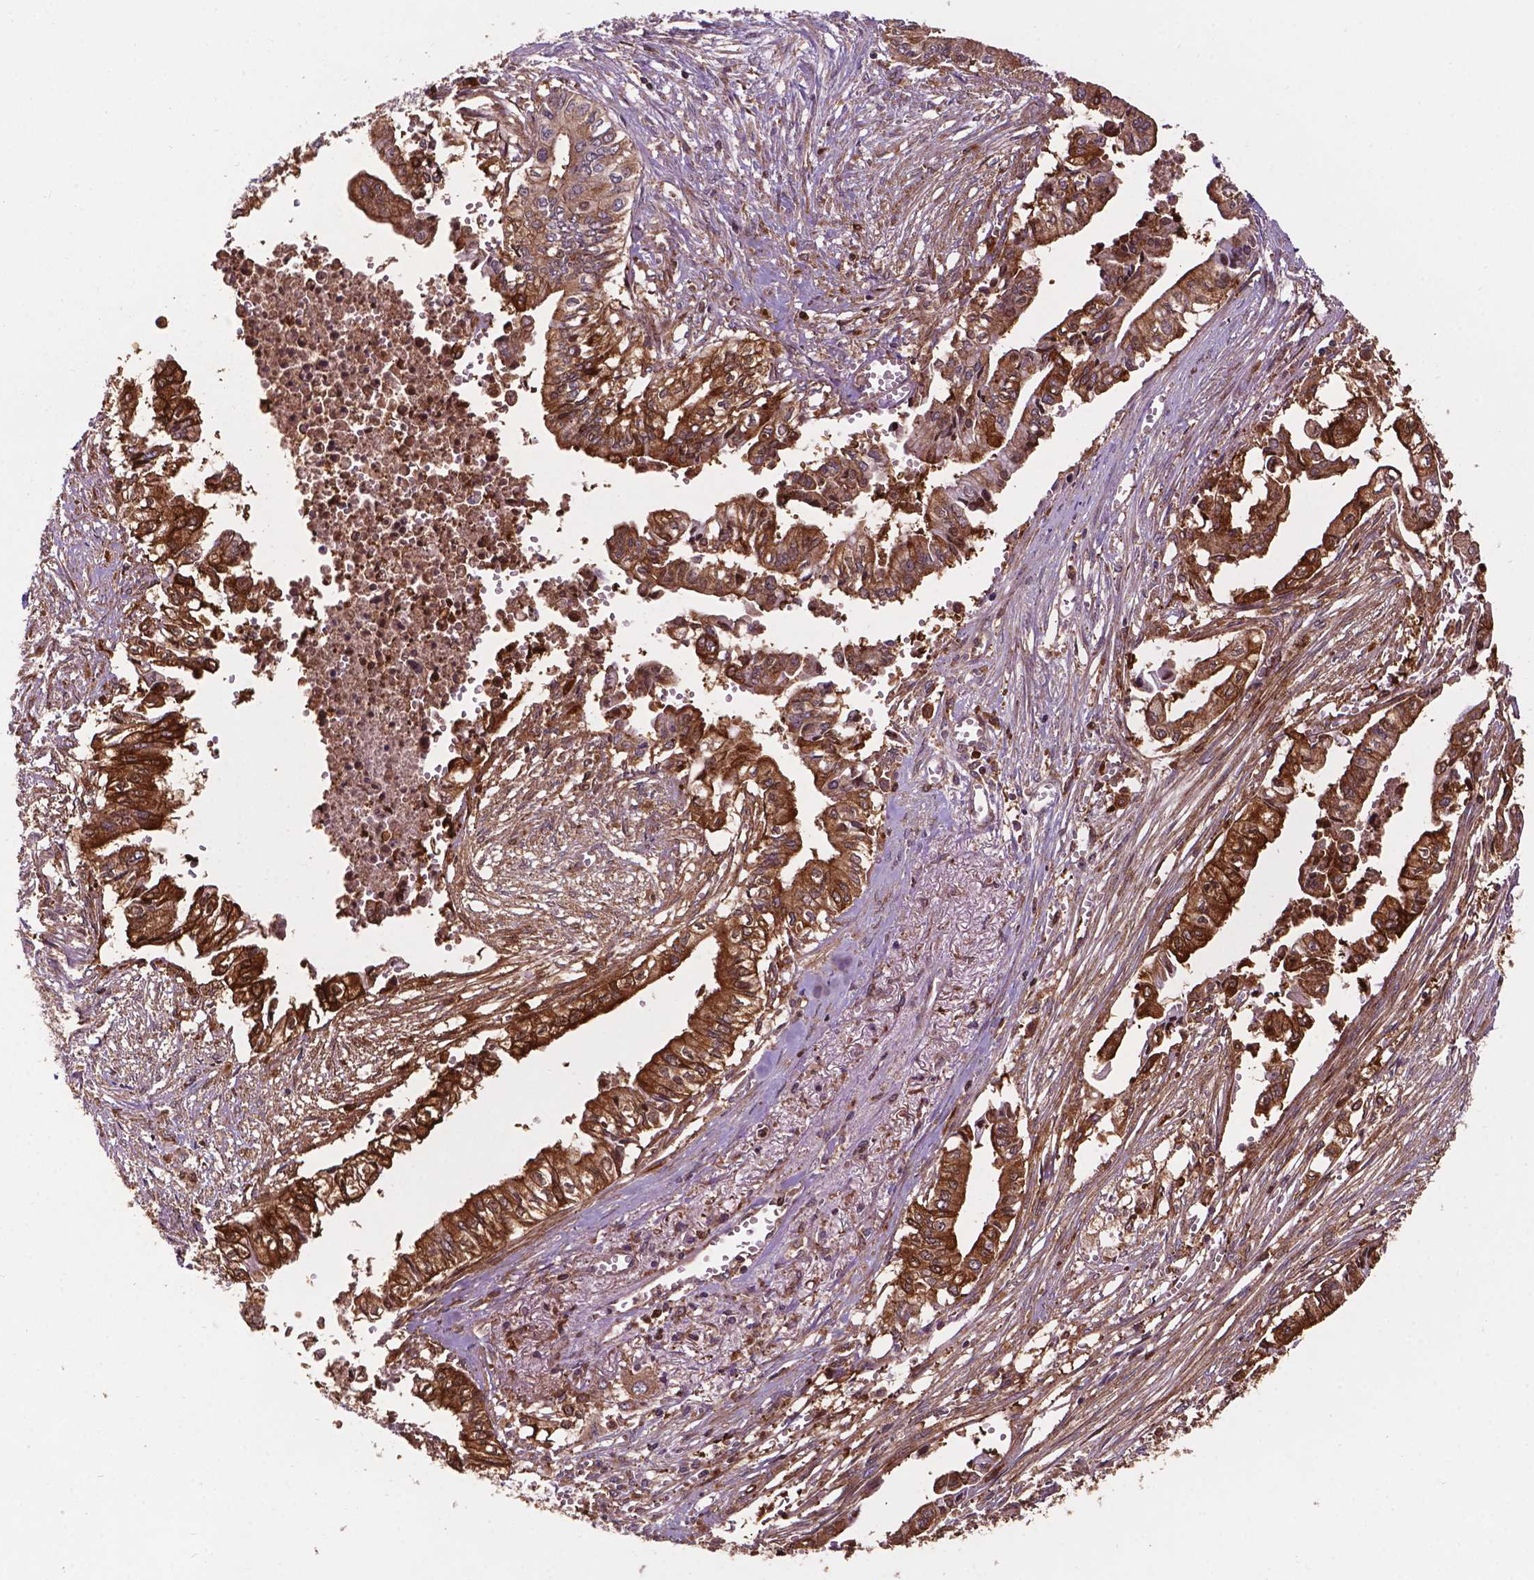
{"staining": {"intensity": "strong", "quantity": ">75%", "location": "cytoplasmic/membranous"}, "tissue": "pancreatic cancer", "cell_type": "Tumor cells", "image_type": "cancer", "snomed": [{"axis": "morphology", "description": "Adenocarcinoma, NOS"}, {"axis": "topography", "description": "Pancreas"}], "caption": "The immunohistochemical stain shows strong cytoplasmic/membranous expression in tumor cells of adenocarcinoma (pancreatic) tissue.", "gene": "SMAD3", "patient": {"sex": "female", "age": 61}}